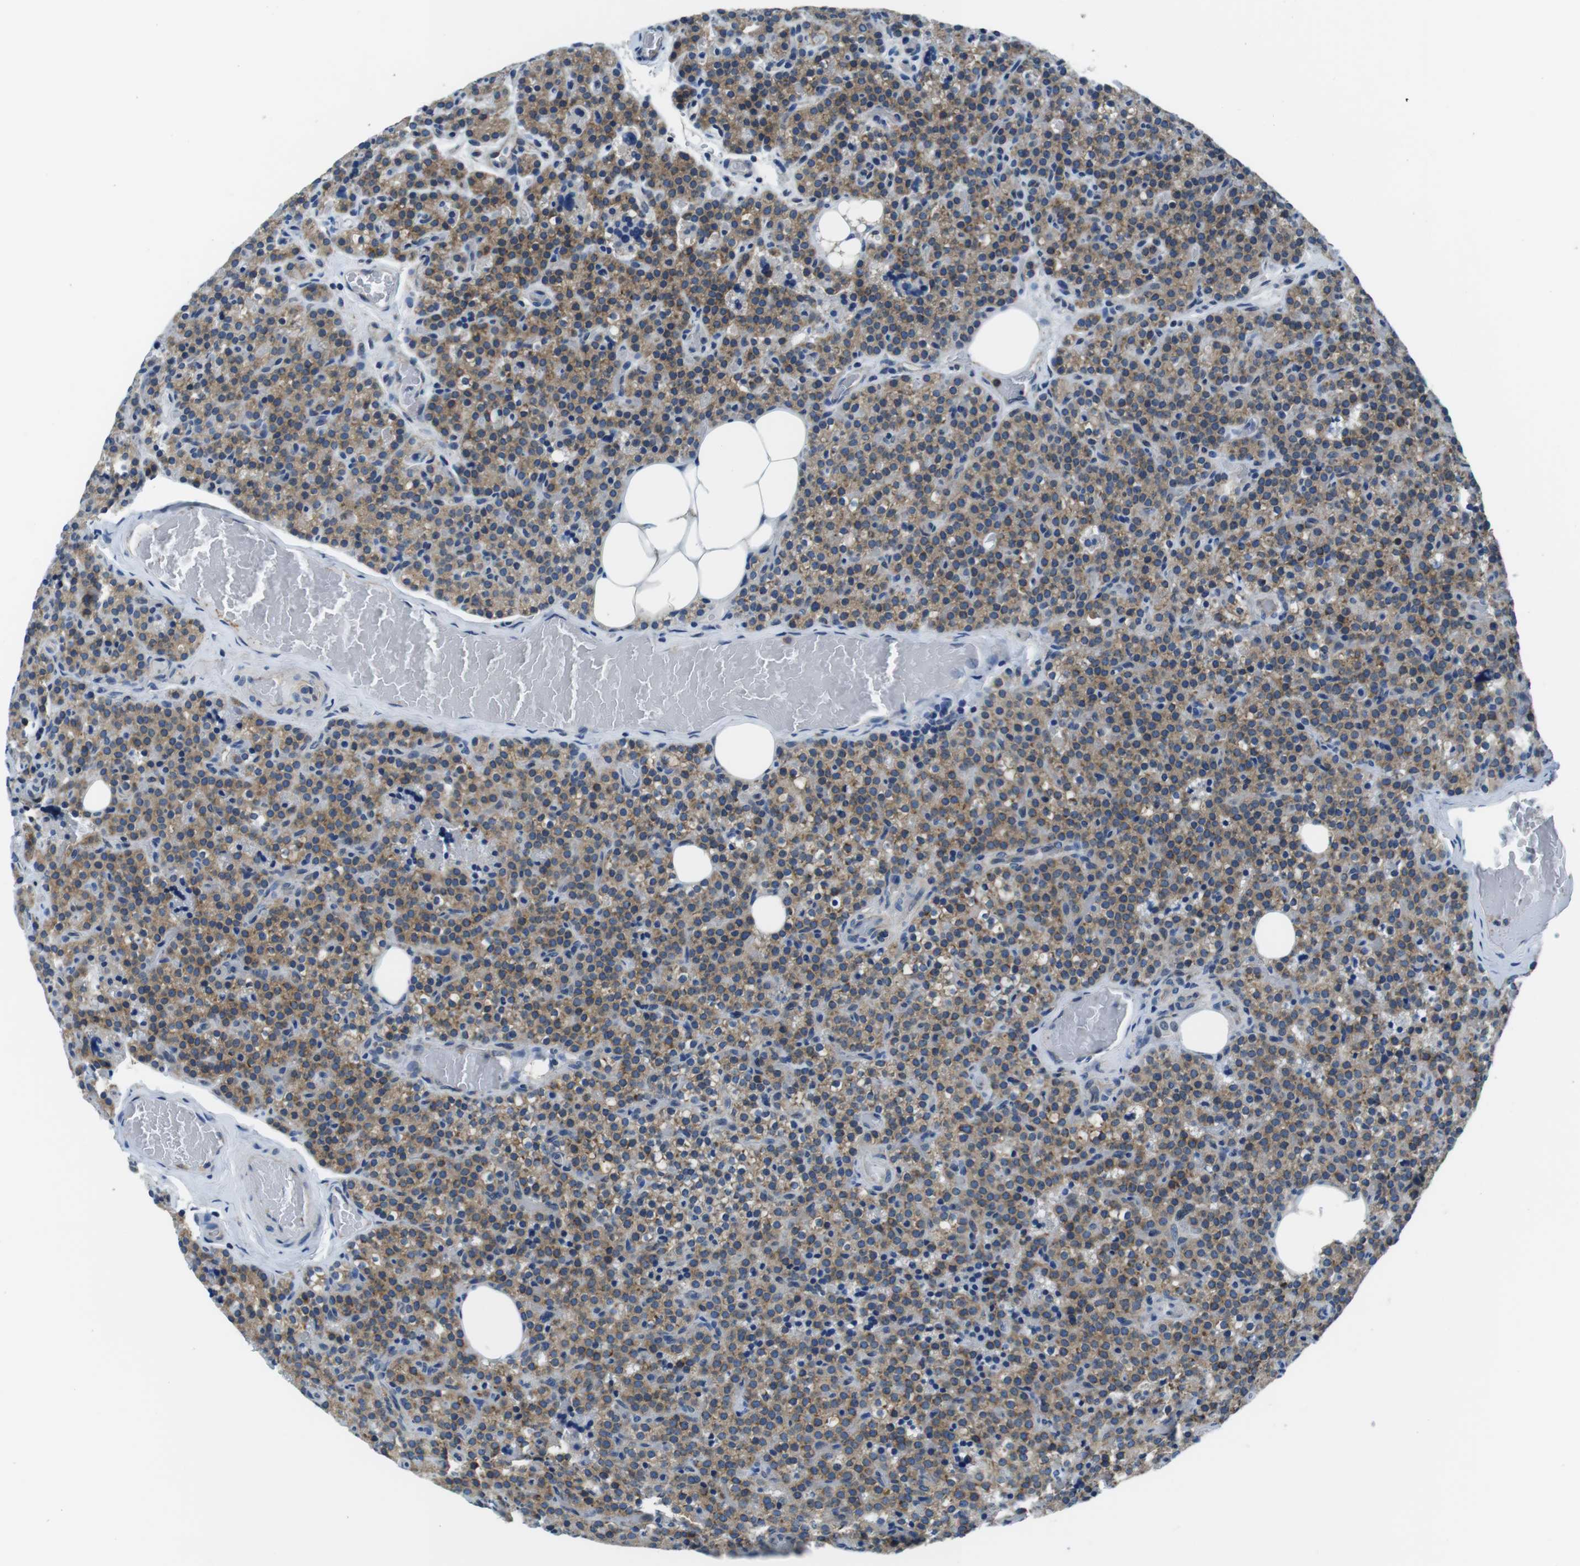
{"staining": {"intensity": "moderate", "quantity": "25%-75%", "location": "cytoplasmic/membranous"}, "tissue": "parathyroid gland", "cell_type": "Glandular cells", "image_type": "normal", "snomed": [{"axis": "morphology", "description": "Normal tissue, NOS"}, {"axis": "topography", "description": "Parathyroid gland"}], "caption": "IHC image of normal parathyroid gland stained for a protein (brown), which reveals medium levels of moderate cytoplasmic/membranous staining in about 25%-75% of glandular cells.", "gene": "EIF2B5", "patient": {"sex": "female", "age": 47}}